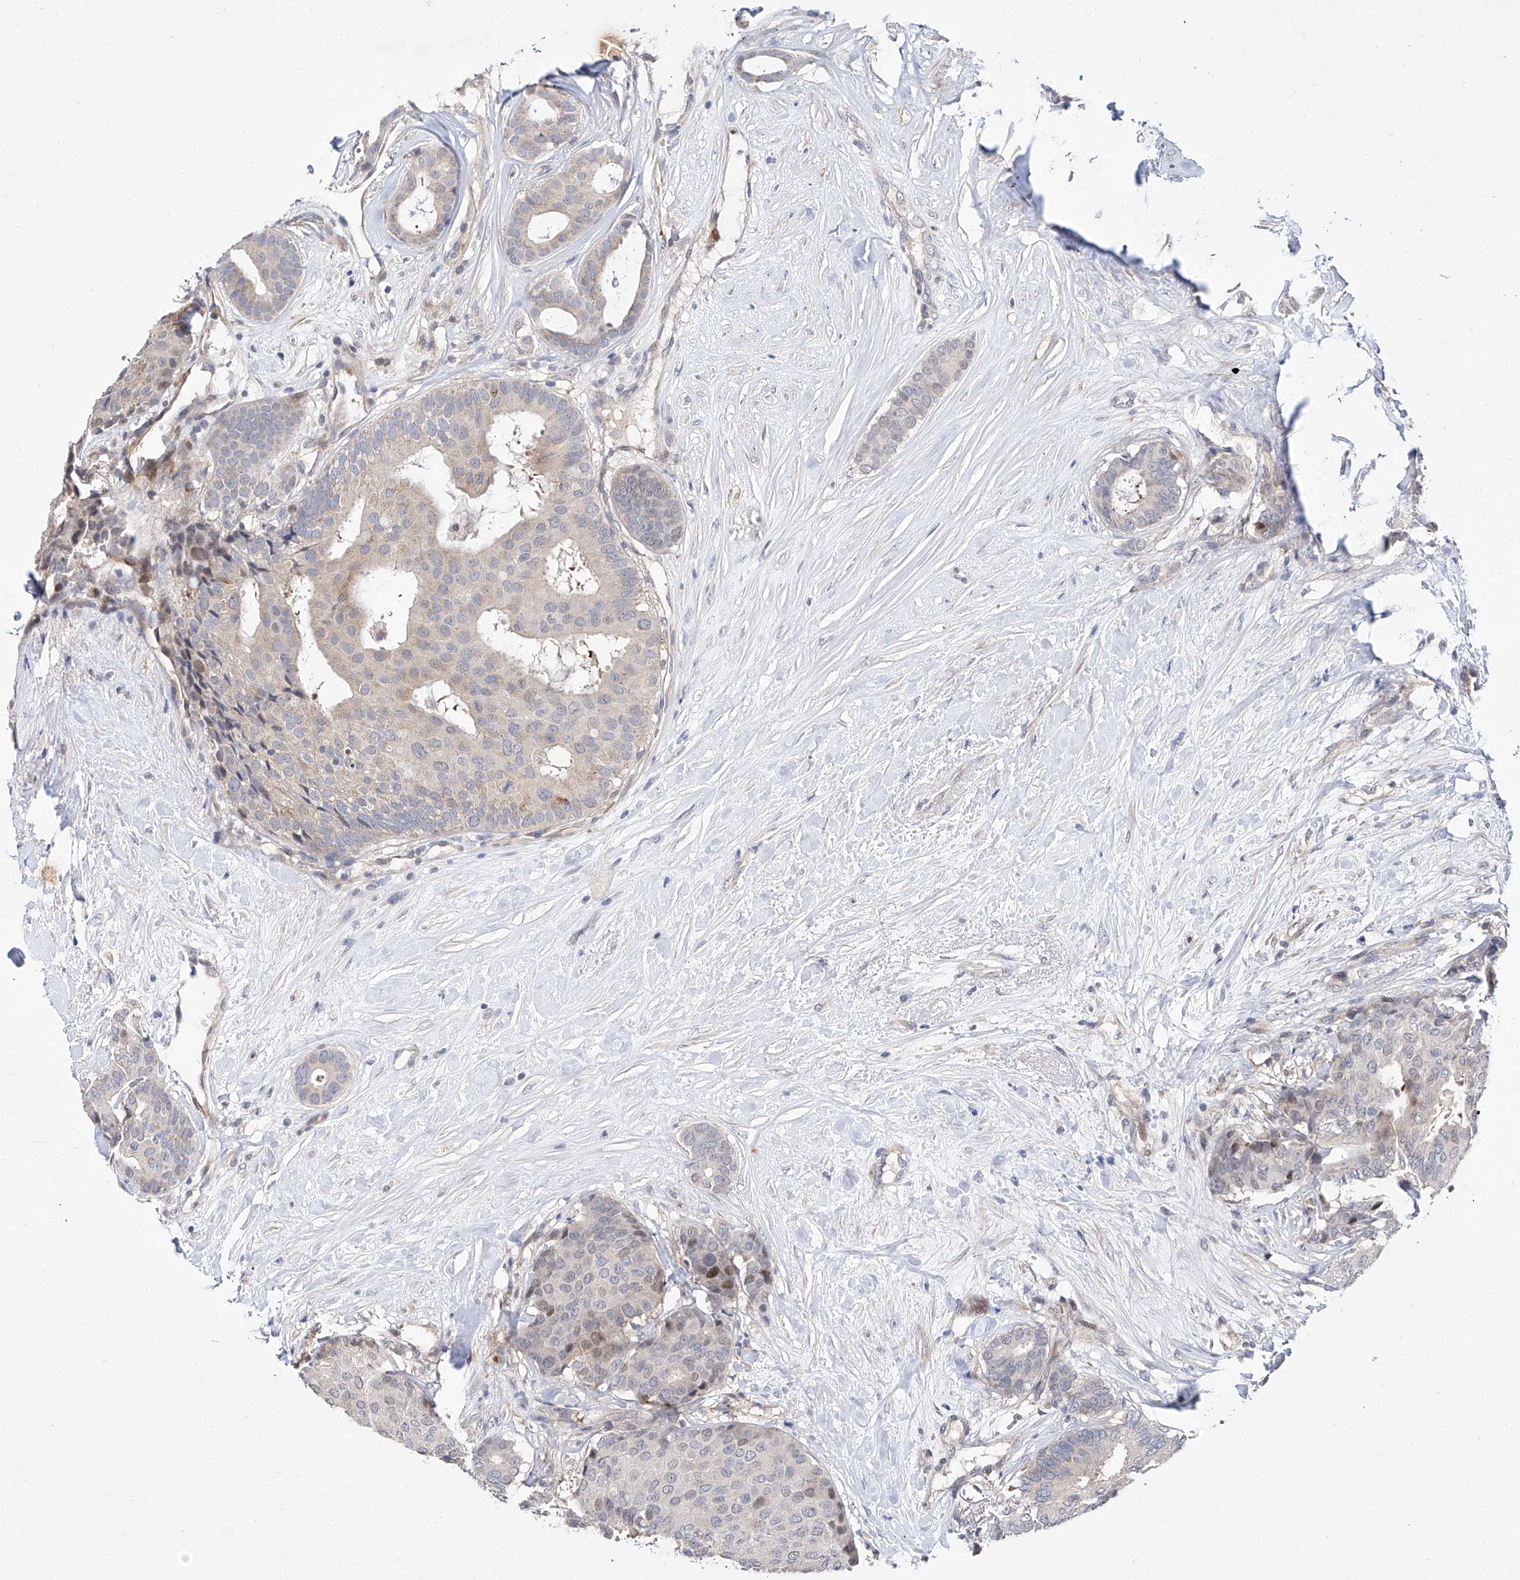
{"staining": {"intensity": "moderate", "quantity": "<25%", "location": "nuclear"}, "tissue": "breast cancer", "cell_type": "Tumor cells", "image_type": "cancer", "snomed": [{"axis": "morphology", "description": "Duct carcinoma"}, {"axis": "topography", "description": "Breast"}], "caption": "Approximately <25% of tumor cells in human breast infiltrating ductal carcinoma show moderate nuclear protein positivity as visualized by brown immunohistochemical staining.", "gene": "FUCA2", "patient": {"sex": "female", "age": 75}}